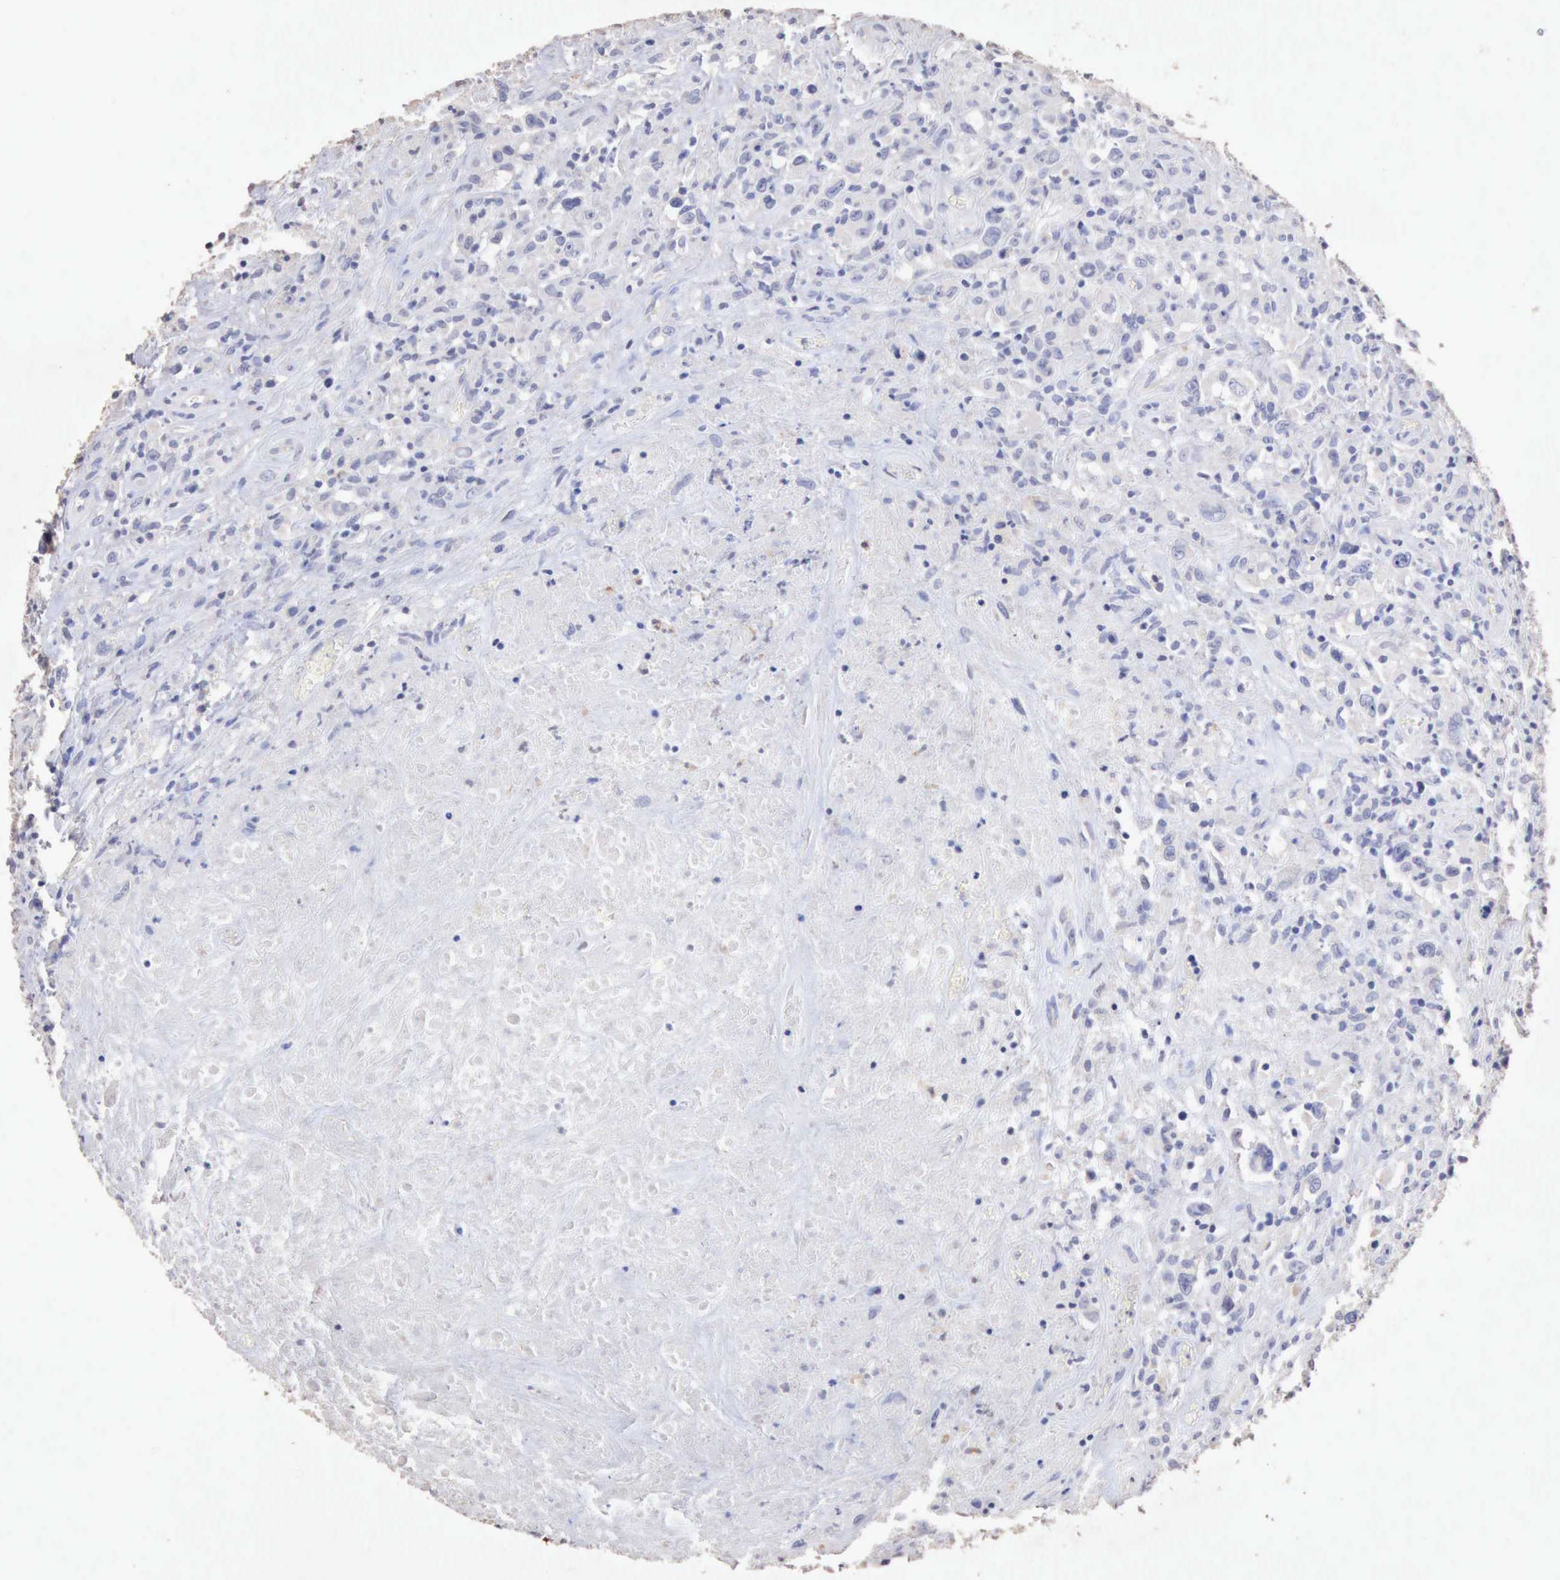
{"staining": {"intensity": "negative", "quantity": "none", "location": "none"}, "tissue": "lymphoma", "cell_type": "Tumor cells", "image_type": "cancer", "snomed": [{"axis": "morphology", "description": "Hodgkin's disease, NOS"}, {"axis": "topography", "description": "Lymph node"}], "caption": "Hodgkin's disease stained for a protein using immunohistochemistry demonstrates no positivity tumor cells.", "gene": "KRT6B", "patient": {"sex": "male", "age": 46}}